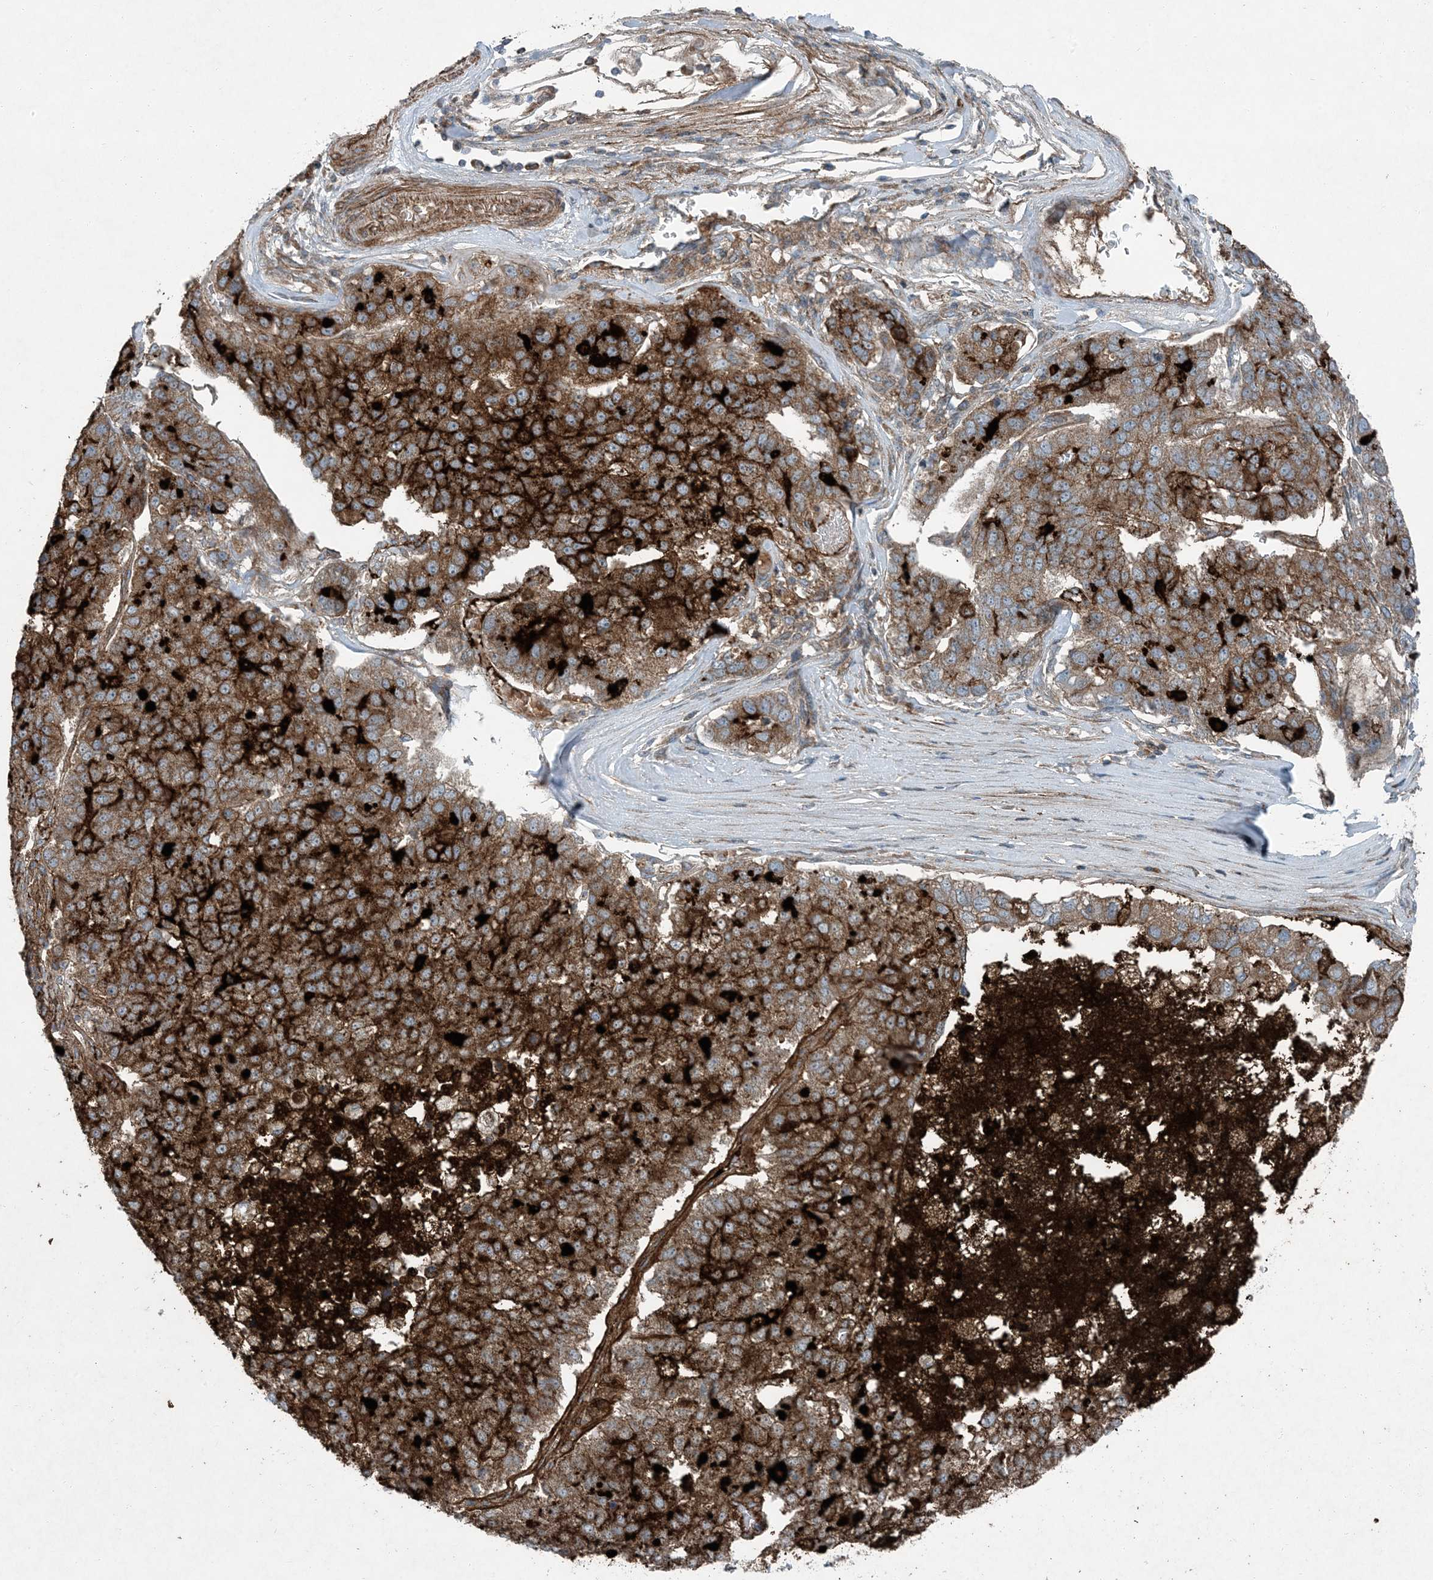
{"staining": {"intensity": "strong", "quantity": ">75%", "location": "cytoplasmic/membranous"}, "tissue": "pancreatic cancer", "cell_type": "Tumor cells", "image_type": "cancer", "snomed": [{"axis": "morphology", "description": "Adenocarcinoma, NOS"}, {"axis": "topography", "description": "Pancreas"}], "caption": "Tumor cells display high levels of strong cytoplasmic/membranous expression in about >75% of cells in pancreatic cancer.", "gene": "APOM", "patient": {"sex": "female", "age": 61}}